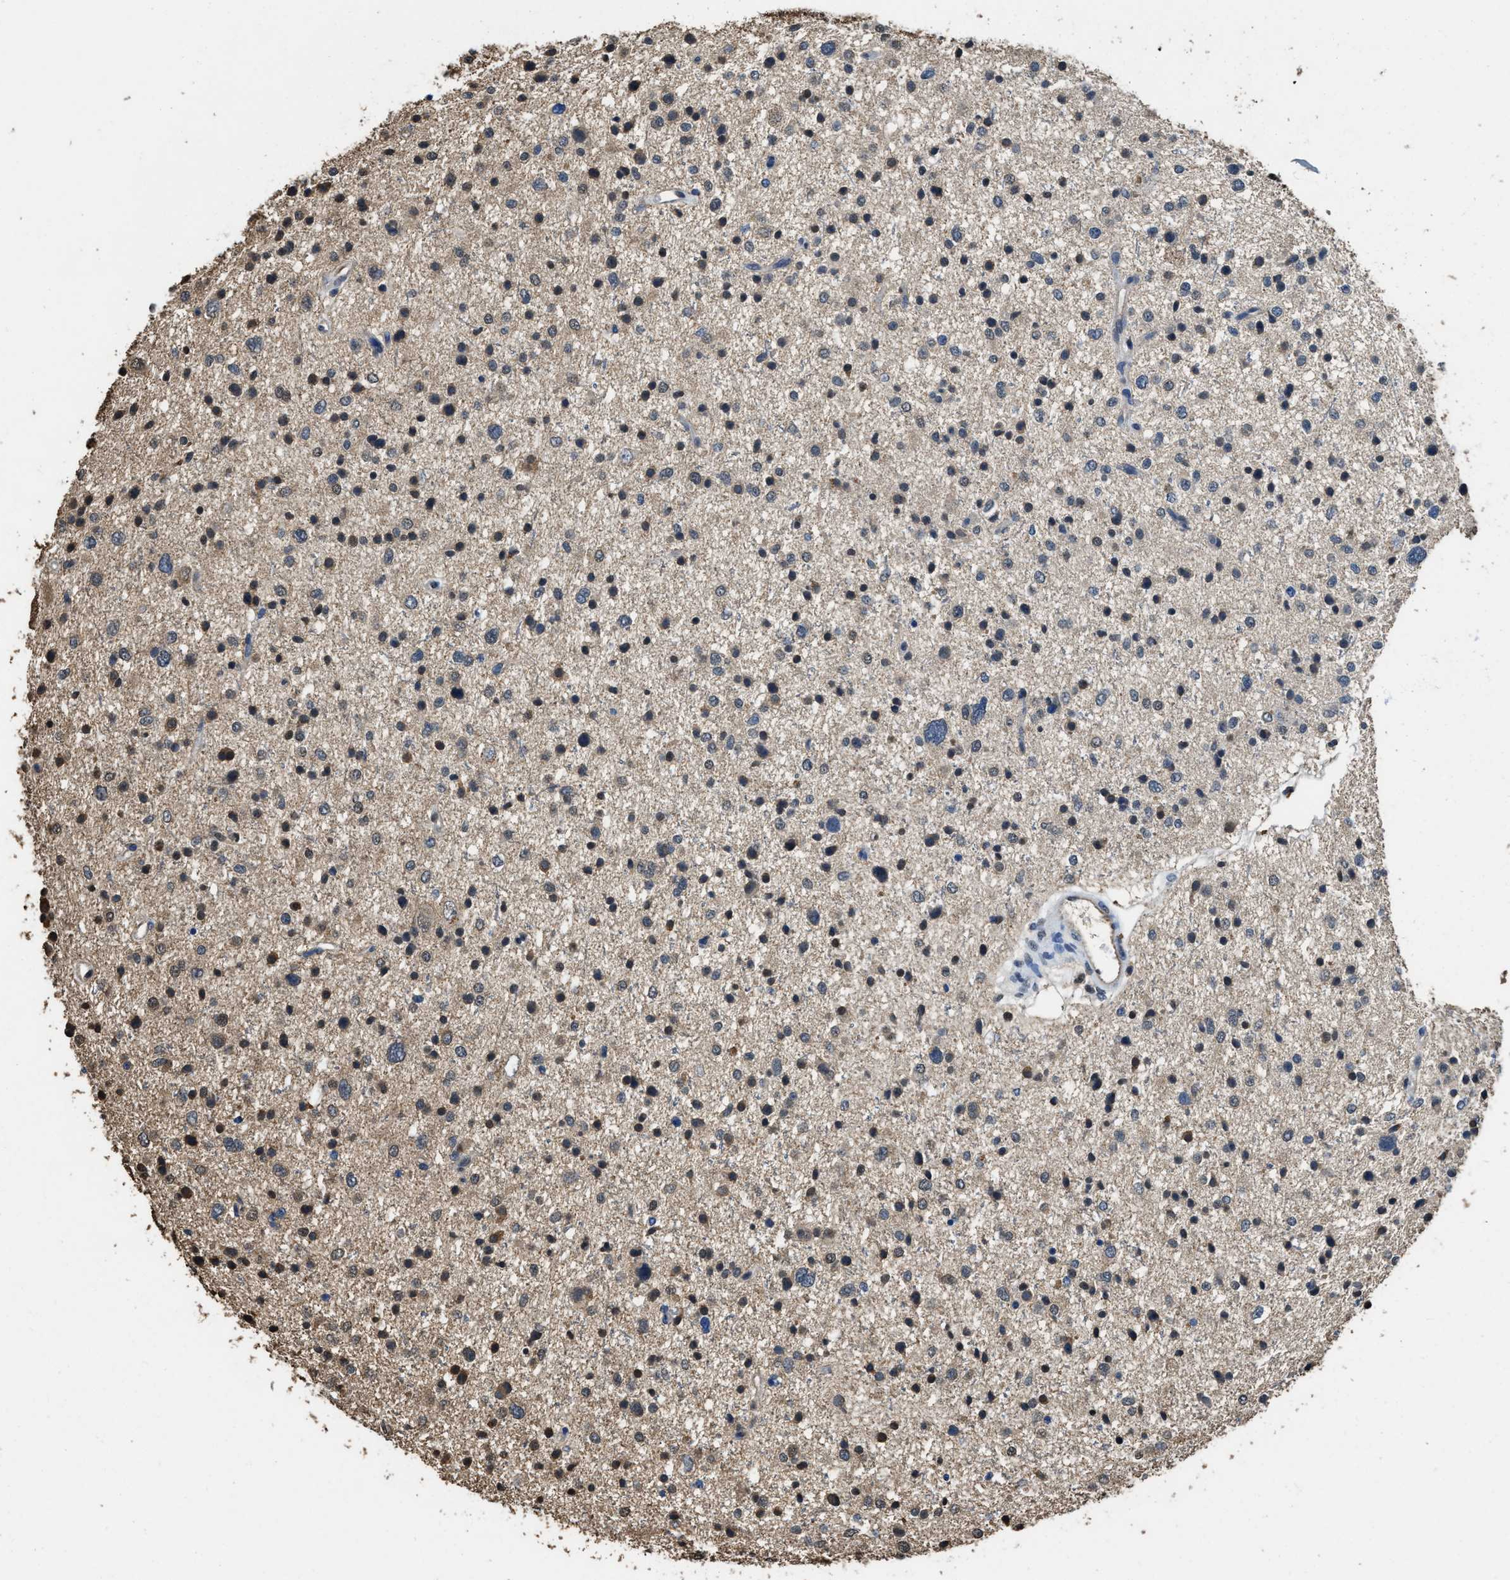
{"staining": {"intensity": "strong", "quantity": "25%-75%", "location": "nuclear"}, "tissue": "glioma", "cell_type": "Tumor cells", "image_type": "cancer", "snomed": [{"axis": "morphology", "description": "Glioma, malignant, Low grade"}, {"axis": "topography", "description": "Brain"}], "caption": "IHC (DAB) staining of malignant low-grade glioma exhibits strong nuclear protein expression in about 25%-75% of tumor cells. (DAB (3,3'-diaminobenzidine) IHC with brightfield microscopy, high magnification).", "gene": "GAPDH", "patient": {"sex": "female", "age": 37}}